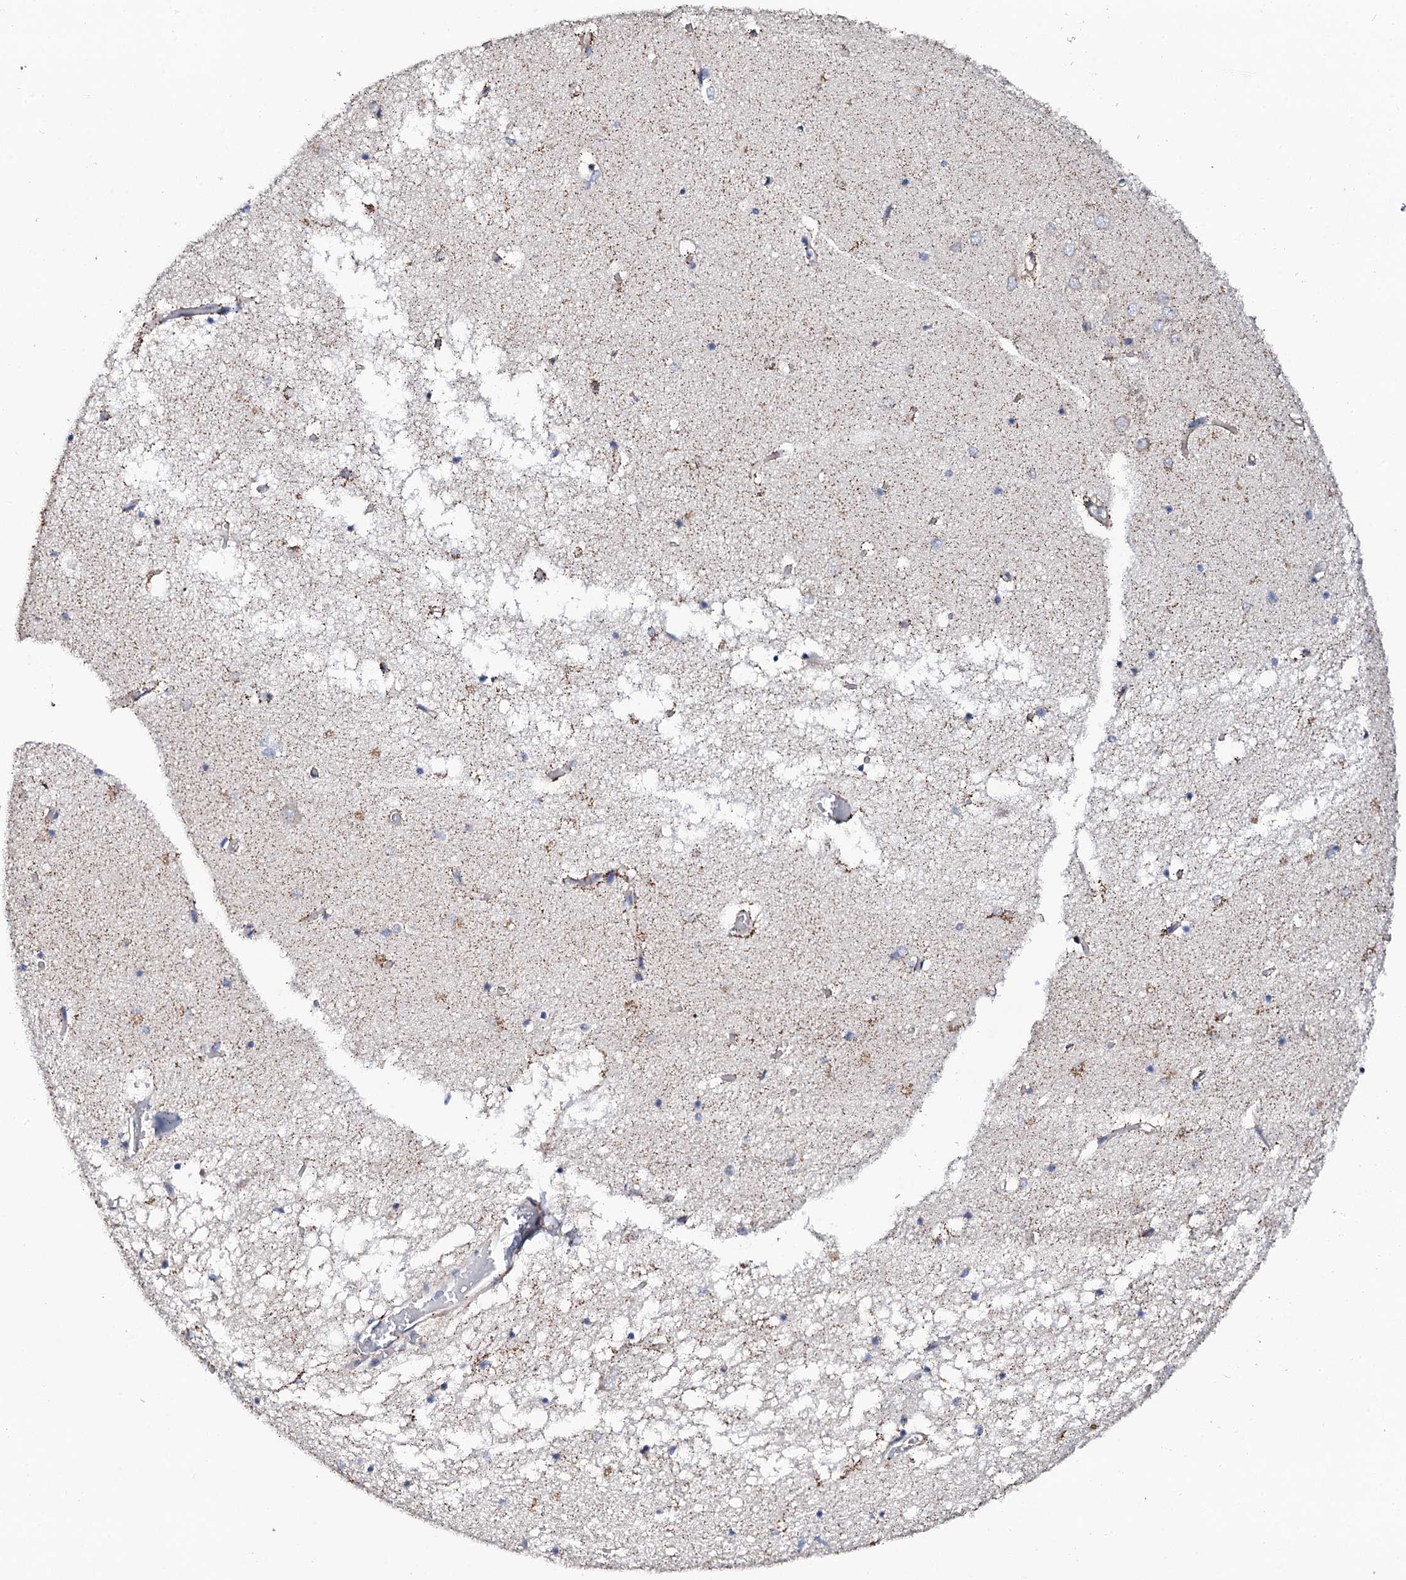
{"staining": {"intensity": "negative", "quantity": "none", "location": "none"}, "tissue": "hippocampus", "cell_type": "Glial cells", "image_type": "normal", "snomed": [{"axis": "morphology", "description": "Normal tissue, NOS"}, {"axis": "topography", "description": "Hippocampus"}], "caption": "The image displays no significant expression in glial cells of hippocampus. (Stains: DAB IHC with hematoxylin counter stain, Microscopy: brightfield microscopy at high magnification).", "gene": "DBX1", "patient": {"sex": "male", "age": 70}}